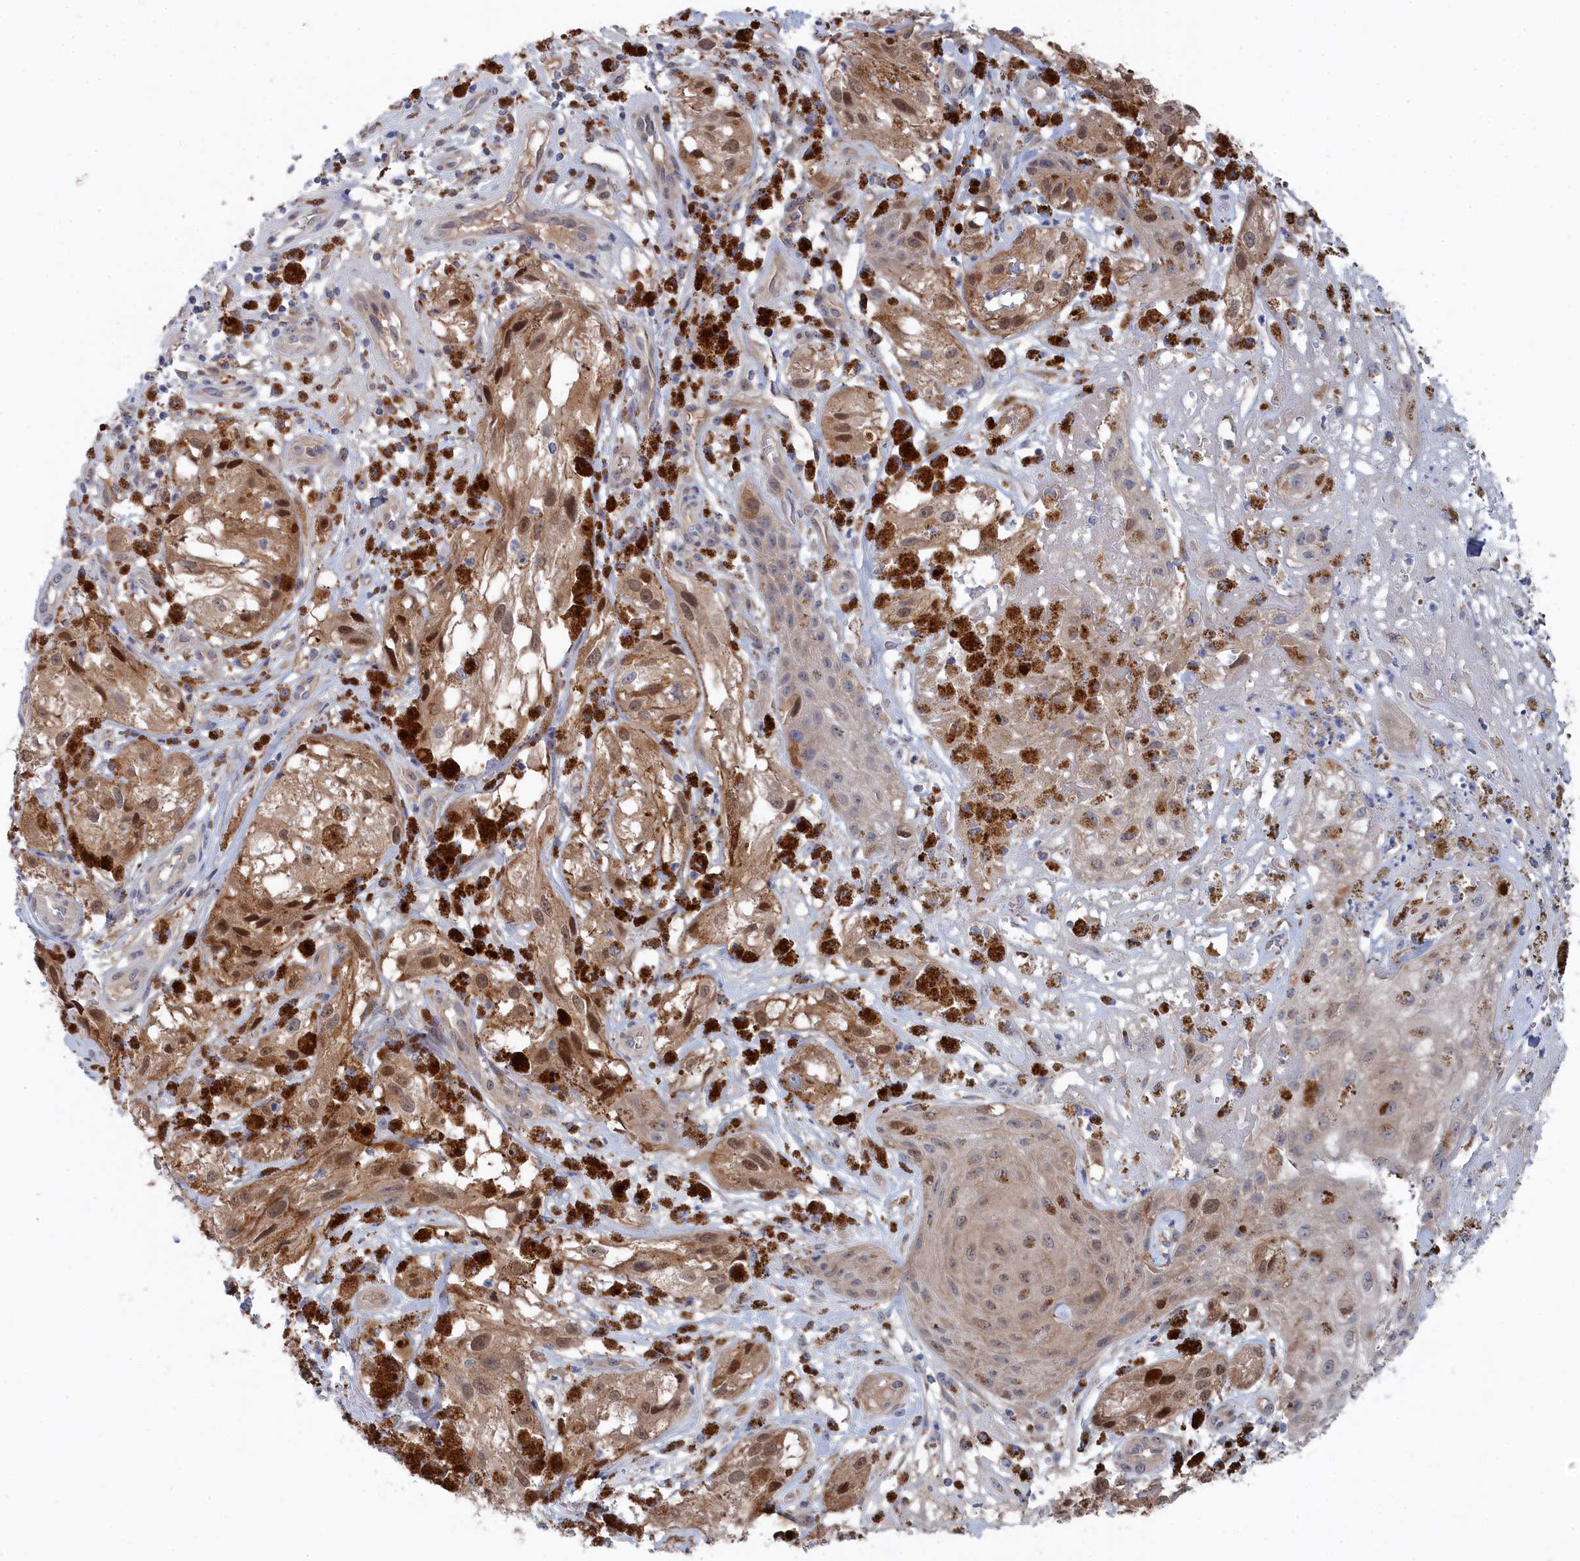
{"staining": {"intensity": "moderate", "quantity": ">75%", "location": "cytoplasmic/membranous,nuclear"}, "tissue": "melanoma", "cell_type": "Tumor cells", "image_type": "cancer", "snomed": [{"axis": "morphology", "description": "Malignant melanoma, NOS"}, {"axis": "topography", "description": "Skin"}], "caption": "Immunohistochemical staining of human melanoma displays medium levels of moderate cytoplasmic/membranous and nuclear protein positivity in about >75% of tumor cells. Nuclei are stained in blue.", "gene": "IRGQ", "patient": {"sex": "male", "age": 88}}